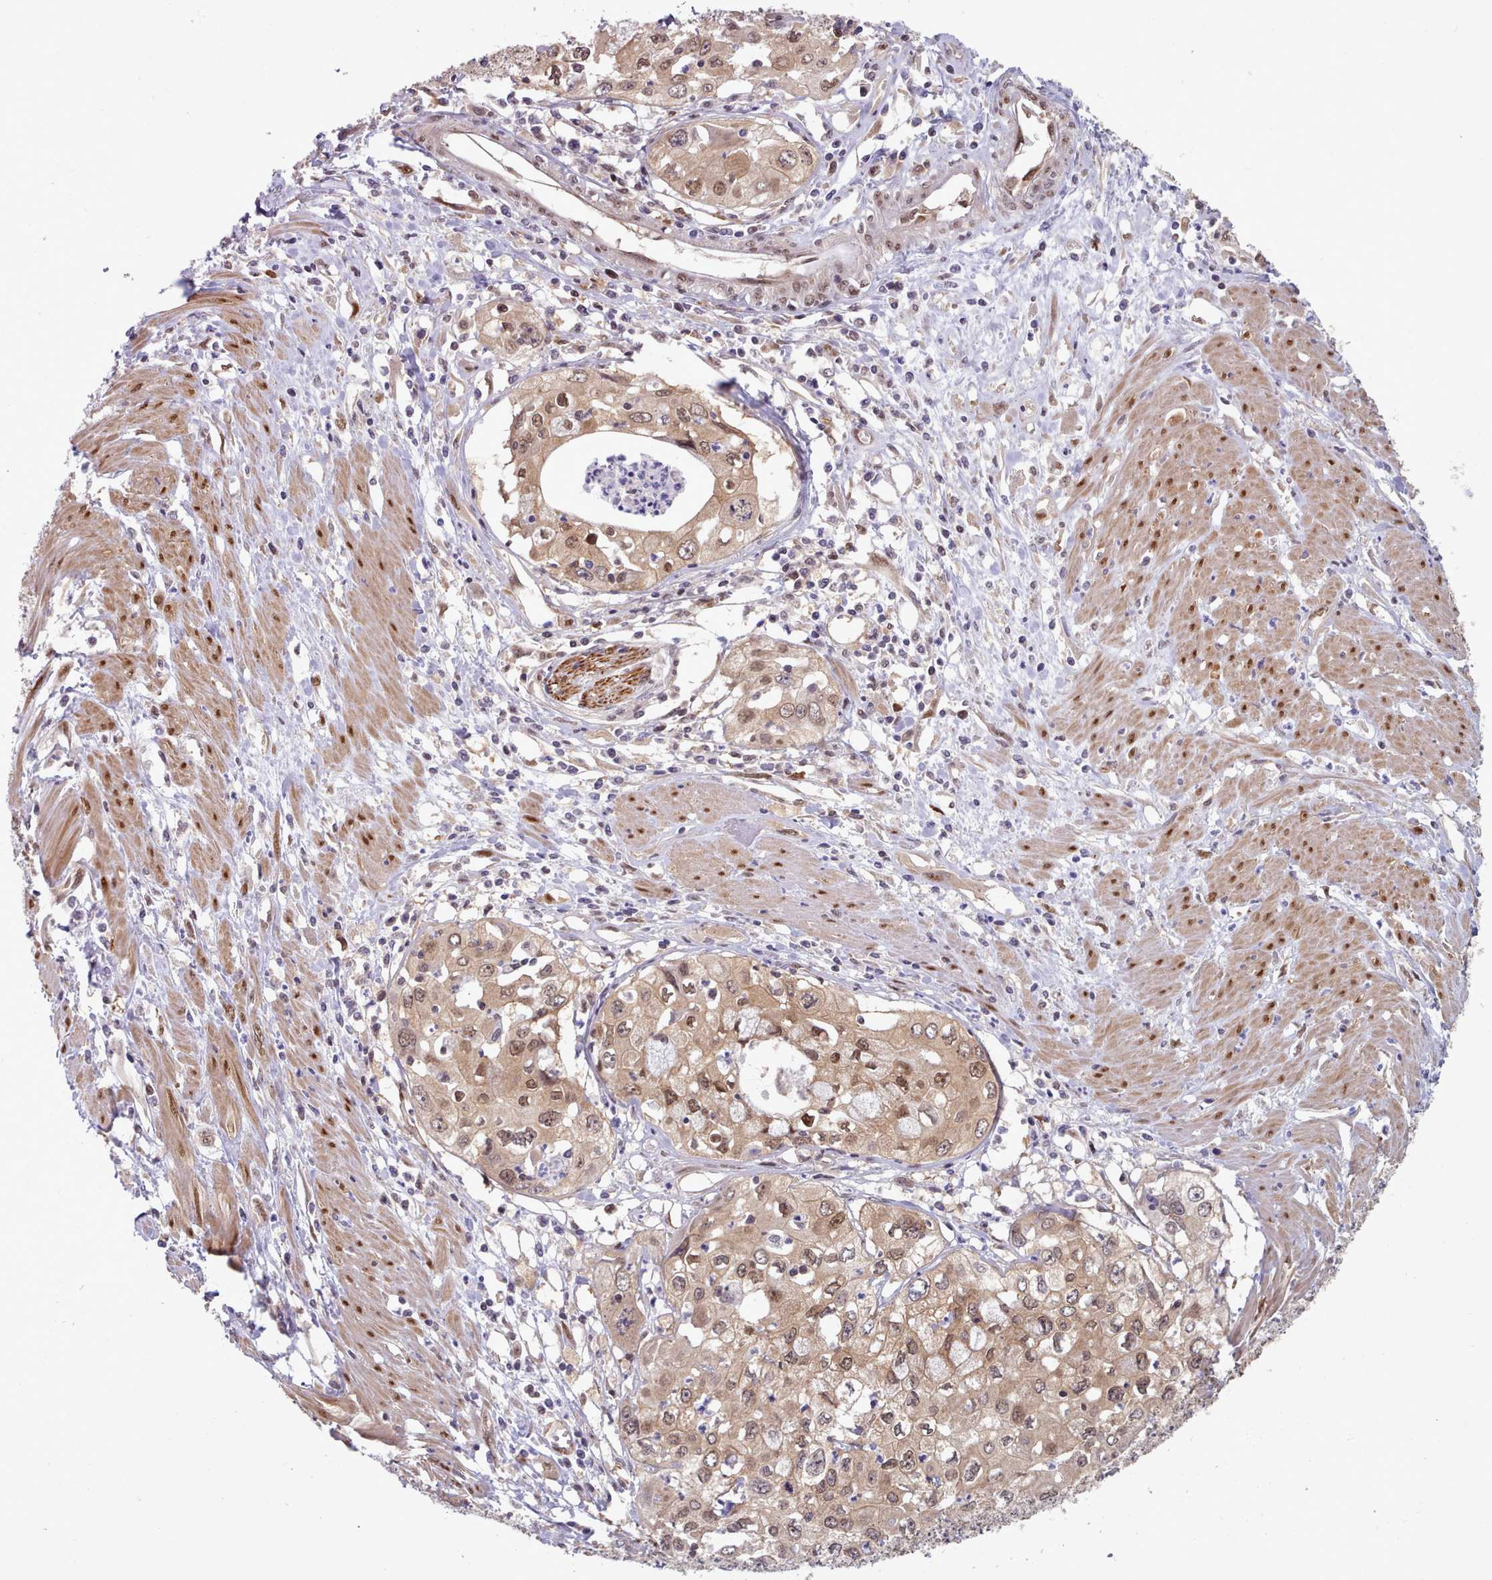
{"staining": {"intensity": "moderate", "quantity": ">75%", "location": "cytoplasmic/membranous,nuclear"}, "tissue": "cervical cancer", "cell_type": "Tumor cells", "image_type": "cancer", "snomed": [{"axis": "morphology", "description": "Squamous cell carcinoma, NOS"}, {"axis": "topography", "description": "Cervix"}], "caption": "Immunohistochemistry (IHC) (DAB (3,3'-diaminobenzidine)) staining of cervical cancer displays moderate cytoplasmic/membranous and nuclear protein staining in approximately >75% of tumor cells.", "gene": "CES3", "patient": {"sex": "female", "age": 31}}